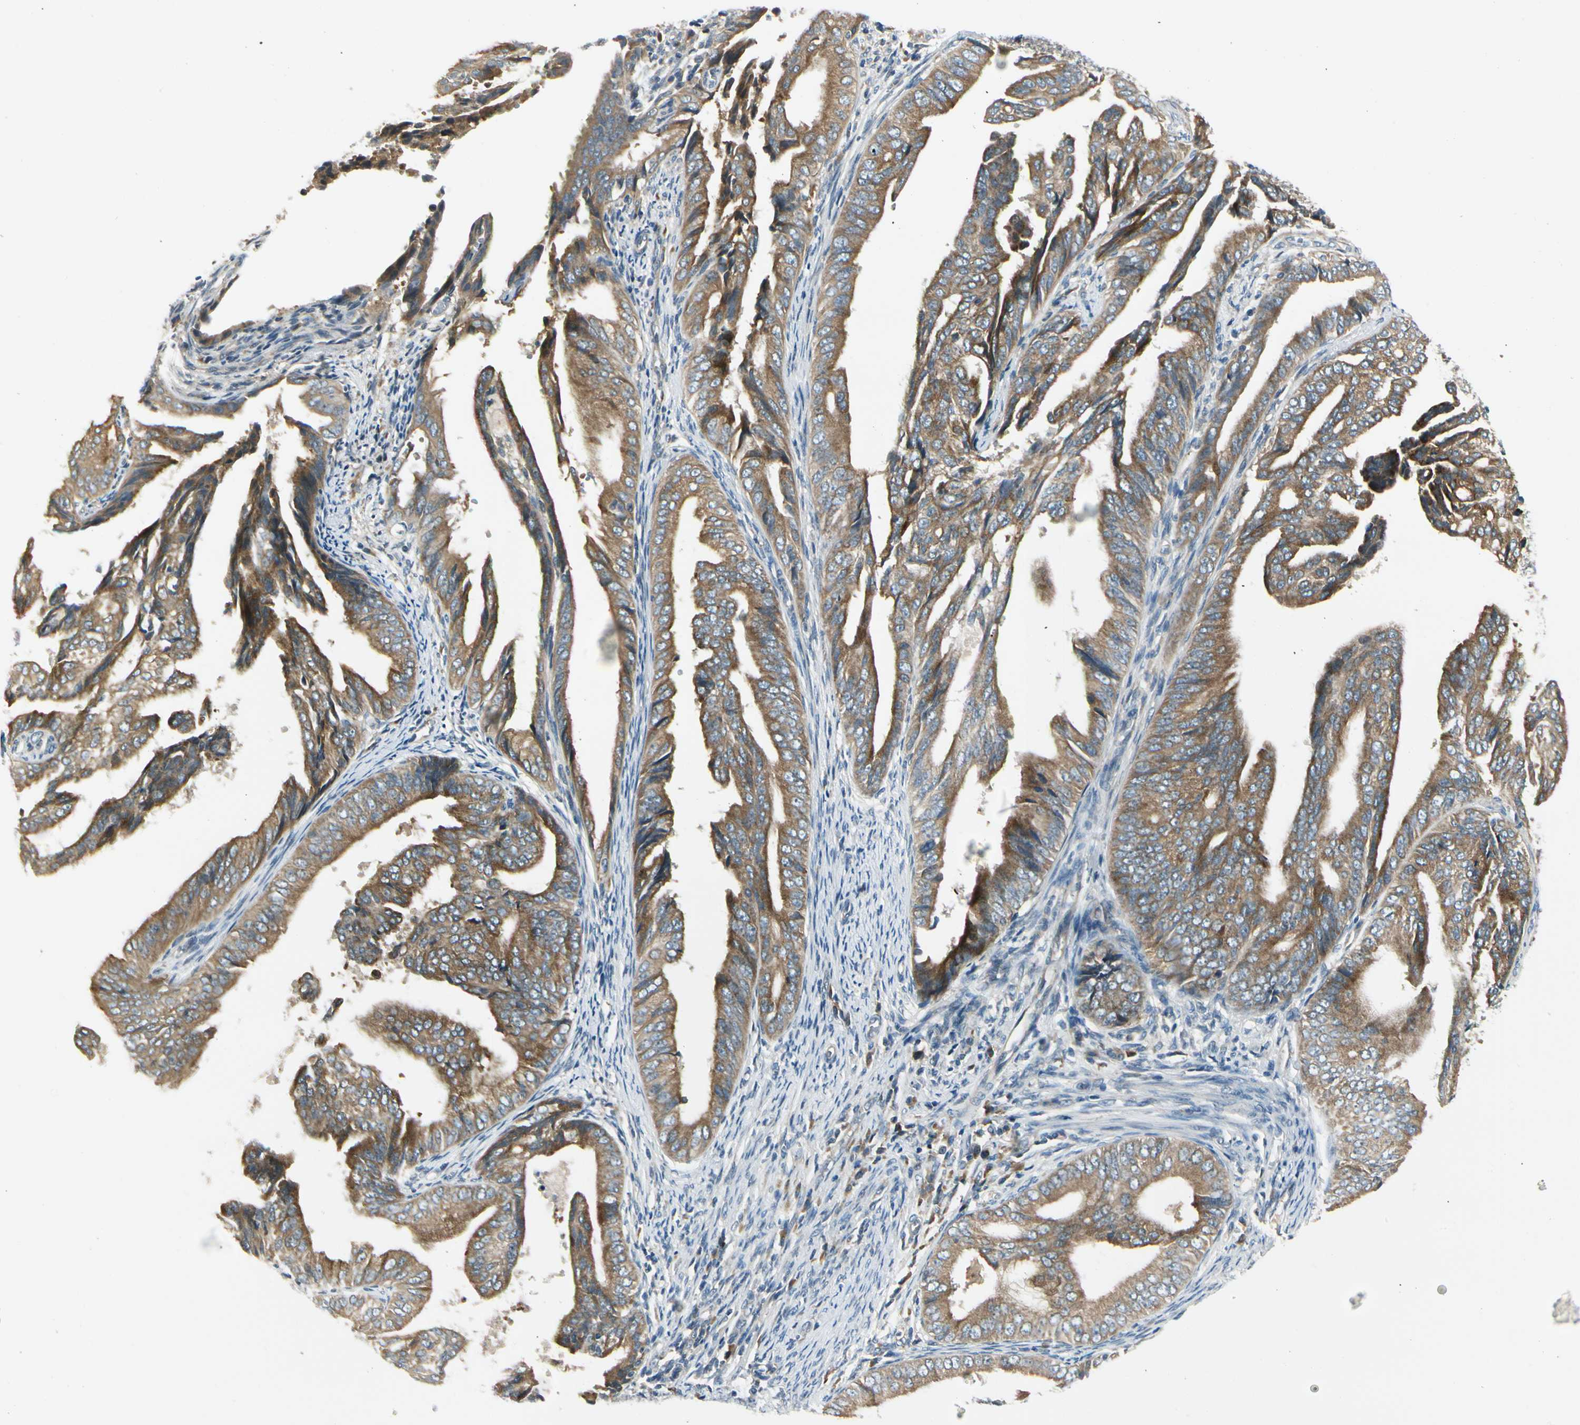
{"staining": {"intensity": "moderate", "quantity": ">75%", "location": "cytoplasmic/membranous"}, "tissue": "endometrial cancer", "cell_type": "Tumor cells", "image_type": "cancer", "snomed": [{"axis": "morphology", "description": "Adenocarcinoma, NOS"}, {"axis": "topography", "description": "Endometrium"}], "caption": "Tumor cells display medium levels of moderate cytoplasmic/membranous expression in about >75% of cells in endometrial cancer (adenocarcinoma).", "gene": "BNIP1", "patient": {"sex": "female", "age": 58}}